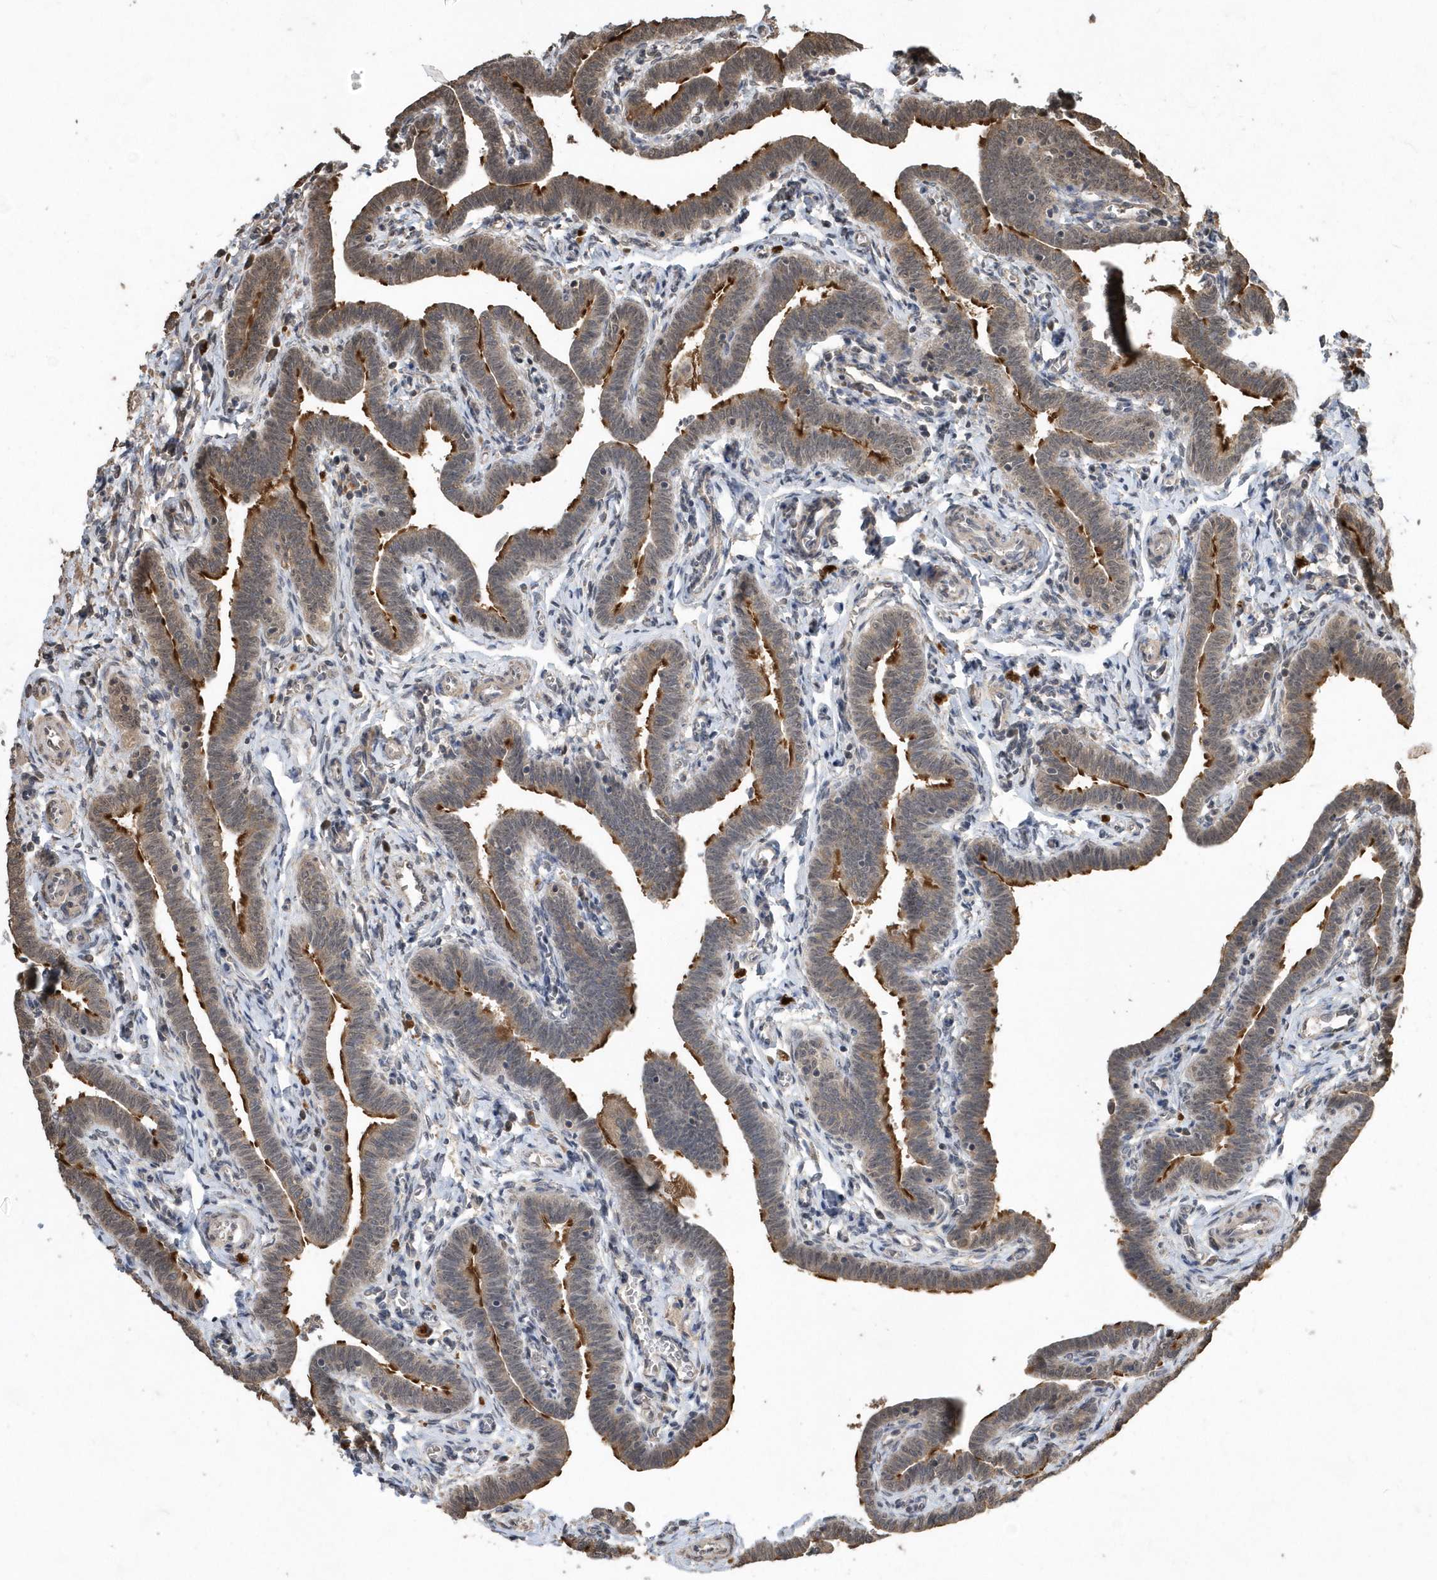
{"staining": {"intensity": "strong", "quantity": "25%-75%", "location": "cytoplasmic/membranous"}, "tissue": "fallopian tube", "cell_type": "Glandular cells", "image_type": "normal", "snomed": [{"axis": "morphology", "description": "Normal tissue, NOS"}, {"axis": "topography", "description": "Fallopian tube"}], "caption": "DAB immunohistochemical staining of benign fallopian tube demonstrates strong cytoplasmic/membranous protein positivity in approximately 25%-75% of glandular cells.", "gene": "WASHC5", "patient": {"sex": "female", "age": 36}}